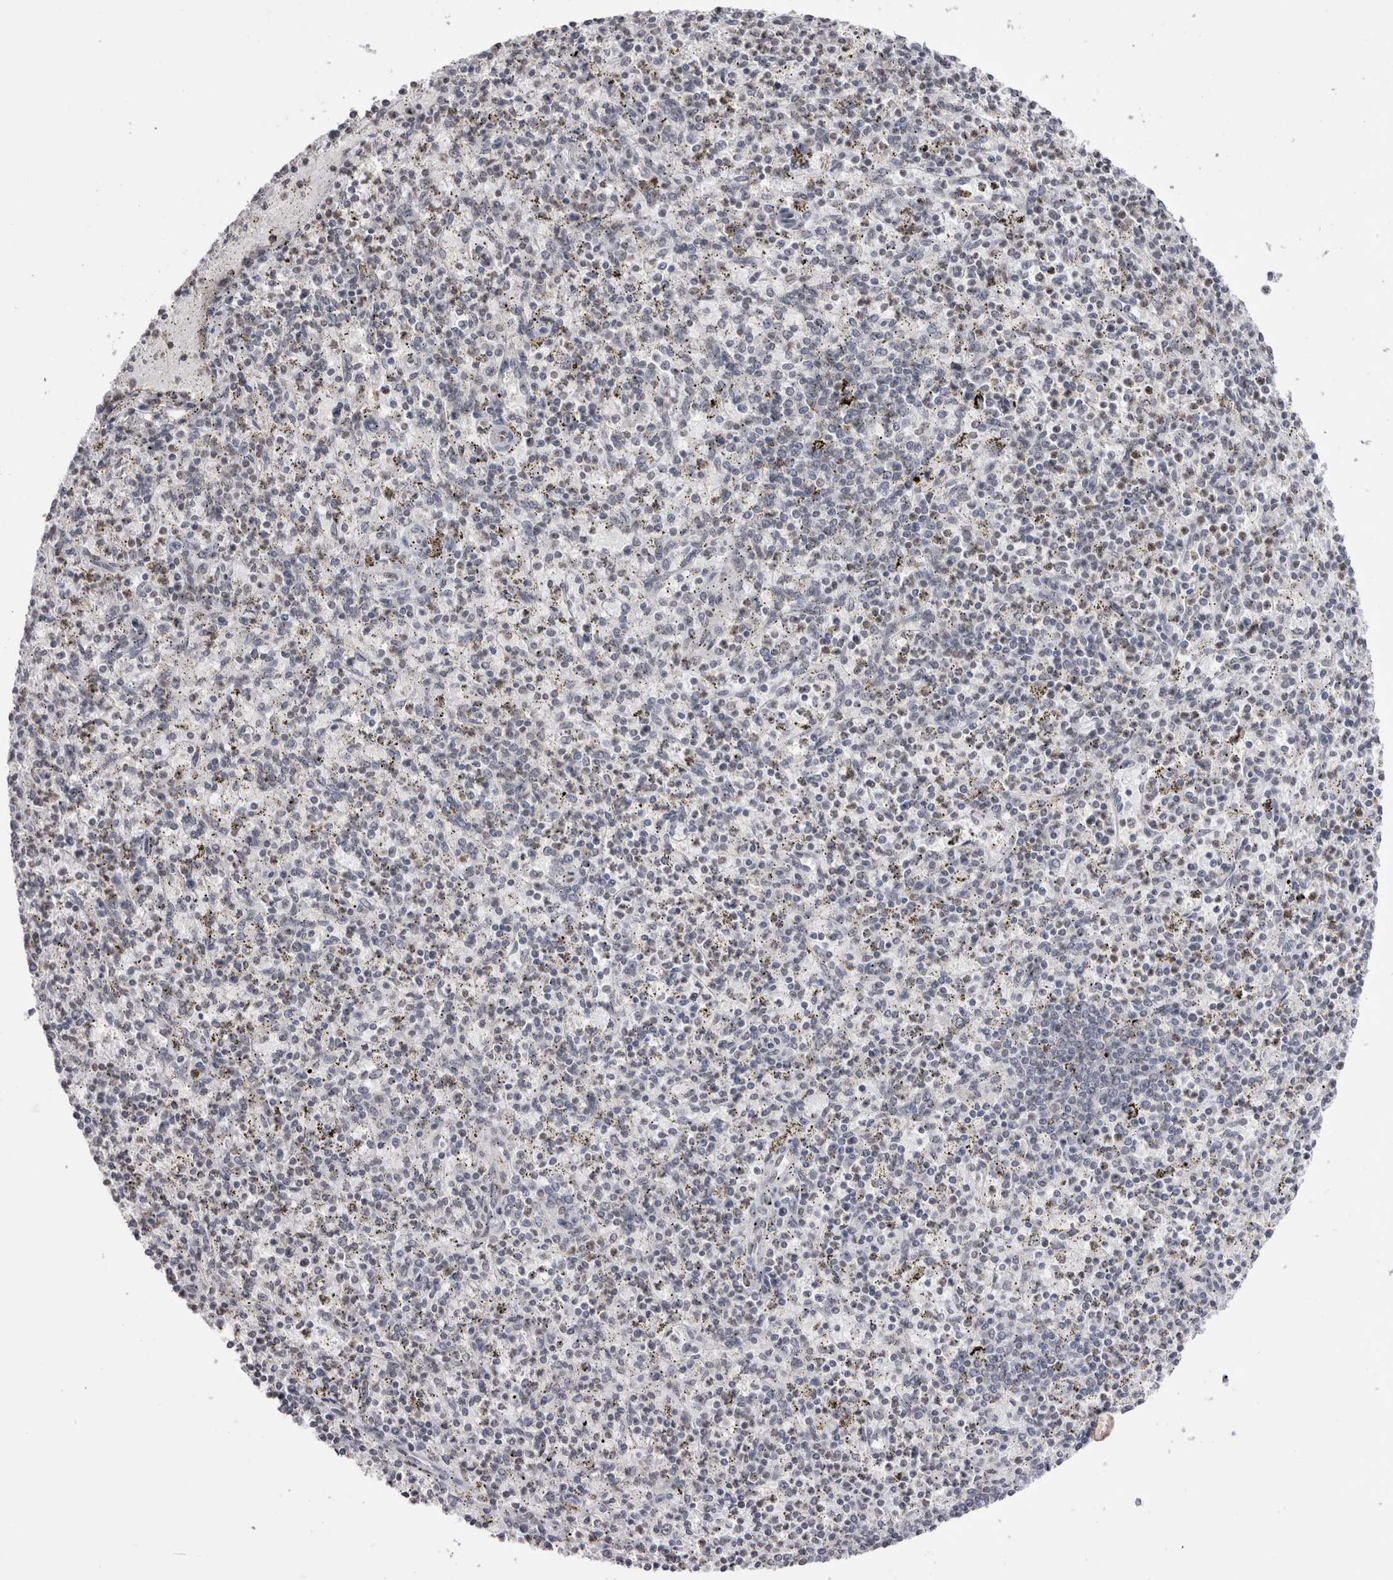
{"staining": {"intensity": "weak", "quantity": "25%-75%", "location": "nuclear"}, "tissue": "spleen", "cell_type": "Cells in red pulp", "image_type": "normal", "snomed": [{"axis": "morphology", "description": "Normal tissue, NOS"}, {"axis": "topography", "description": "Spleen"}], "caption": "Spleen stained with immunohistochemistry displays weak nuclear expression in approximately 25%-75% of cells in red pulp. (IHC, brightfield microscopy, high magnification).", "gene": "SMC1A", "patient": {"sex": "male", "age": 72}}